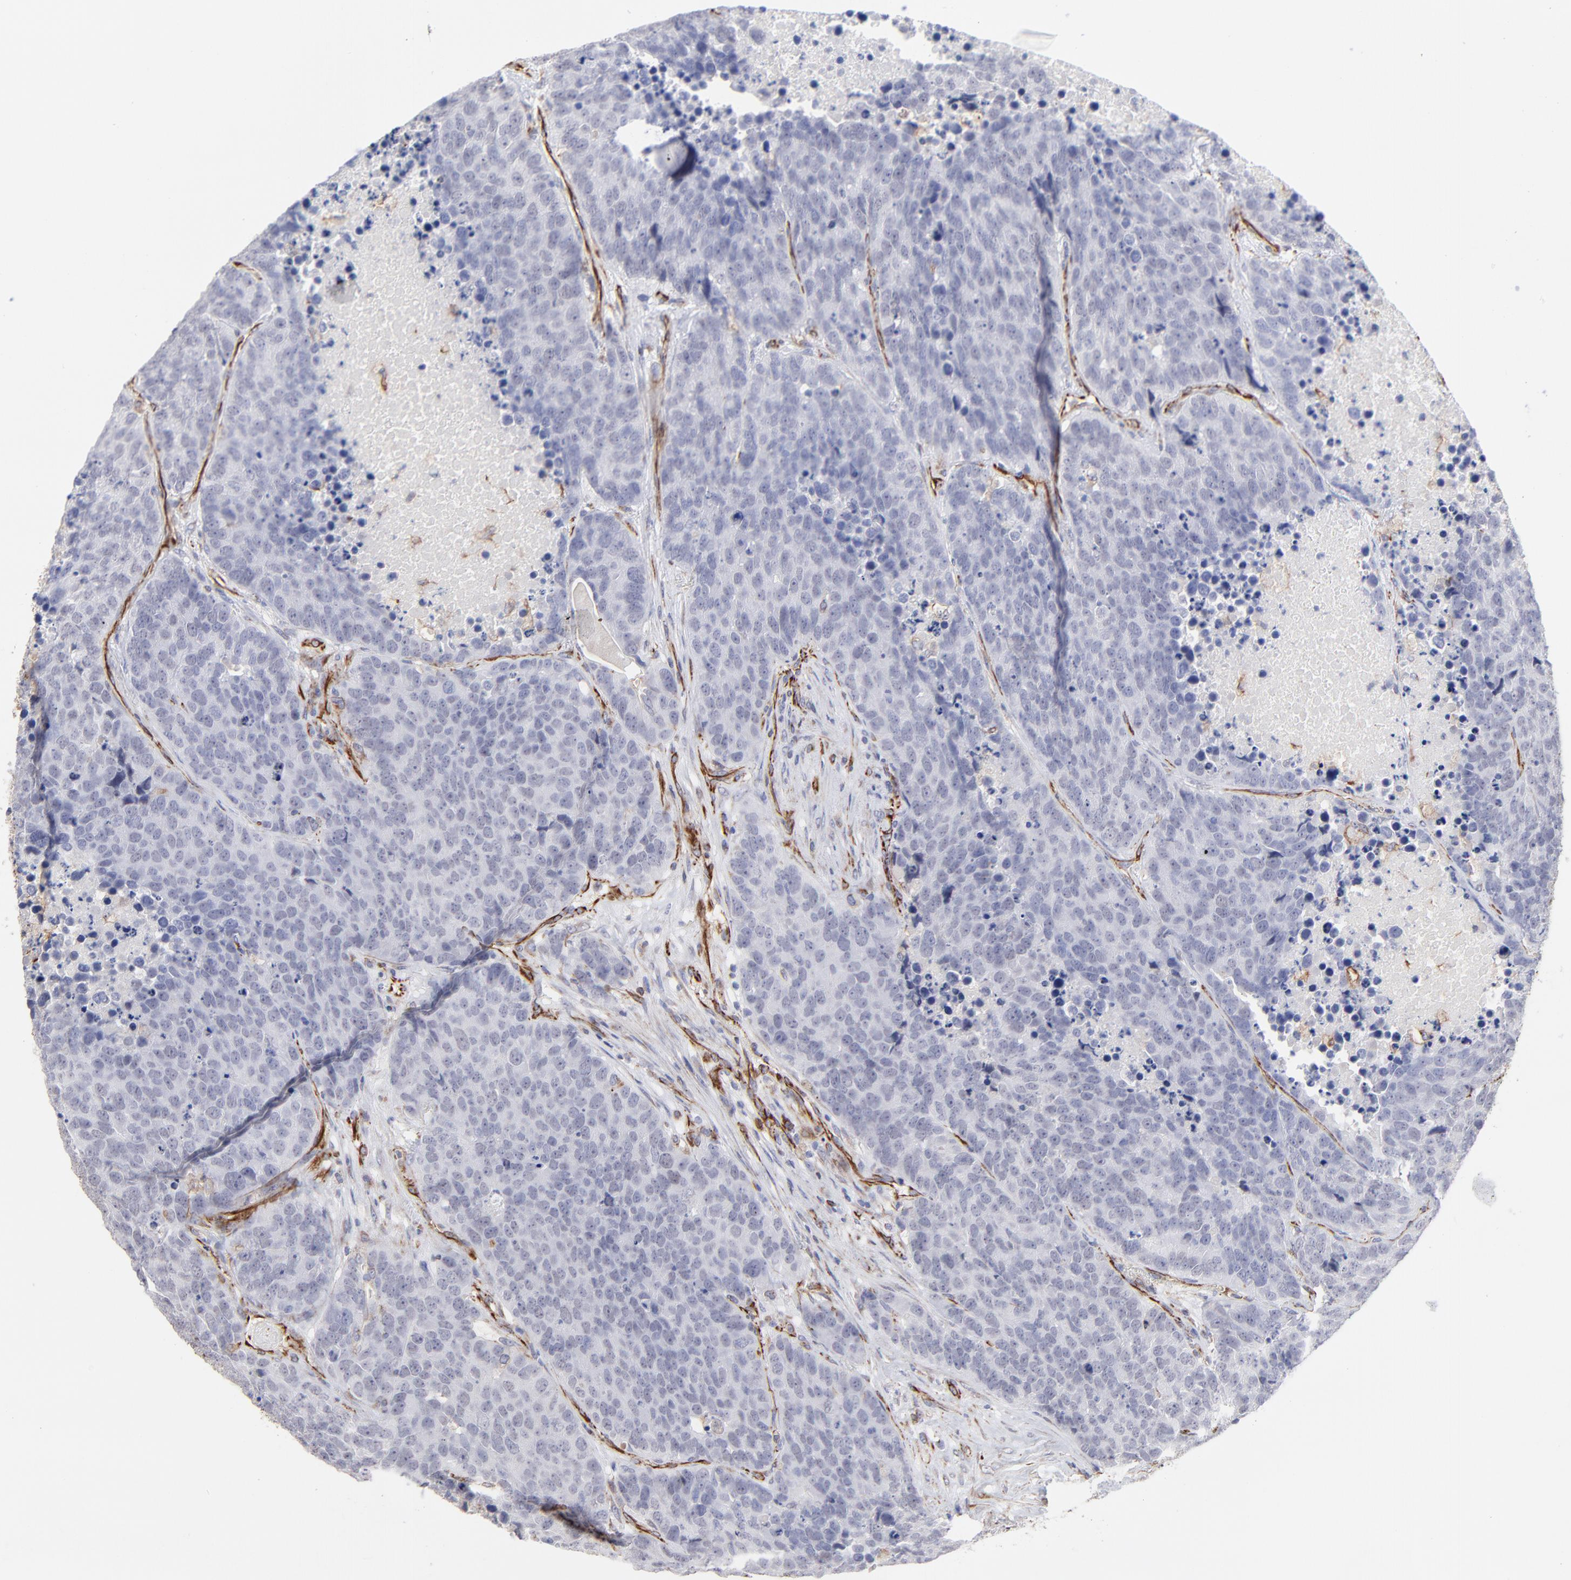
{"staining": {"intensity": "negative", "quantity": "none", "location": "none"}, "tissue": "carcinoid", "cell_type": "Tumor cells", "image_type": "cancer", "snomed": [{"axis": "morphology", "description": "Carcinoid, malignant, NOS"}, {"axis": "topography", "description": "Lung"}], "caption": "There is no significant expression in tumor cells of carcinoid (malignant).", "gene": "COX8C", "patient": {"sex": "male", "age": 60}}